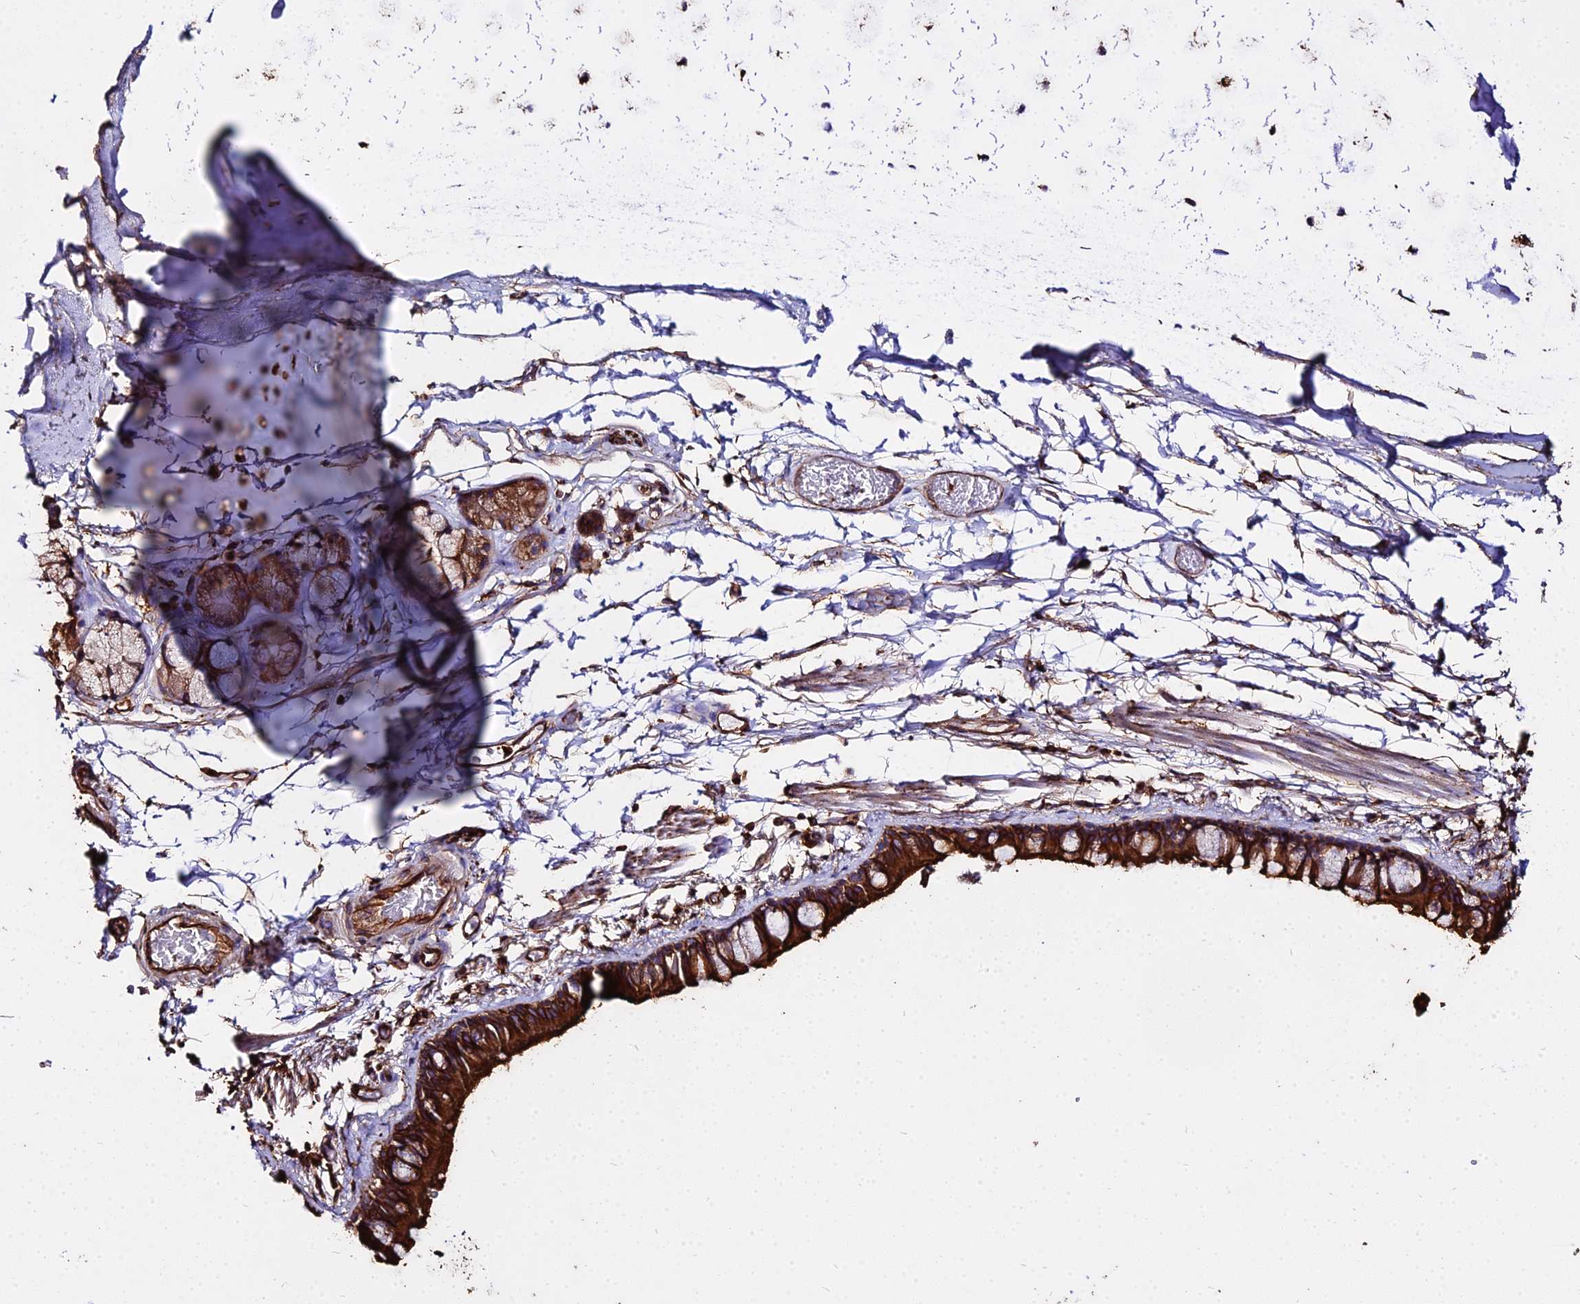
{"staining": {"intensity": "strong", "quantity": ">75%", "location": "cytoplasmic/membranous"}, "tissue": "bronchus", "cell_type": "Respiratory epithelial cells", "image_type": "normal", "snomed": [{"axis": "morphology", "description": "Normal tissue, NOS"}, {"axis": "topography", "description": "Cartilage tissue"}], "caption": "IHC micrograph of benign bronchus: human bronchus stained using immunohistochemistry (IHC) displays high levels of strong protein expression localized specifically in the cytoplasmic/membranous of respiratory epithelial cells, appearing as a cytoplasmic/membranous brown color.", "gene": "TUBA1A", "patient": {"sex": "male", "age": 63}}